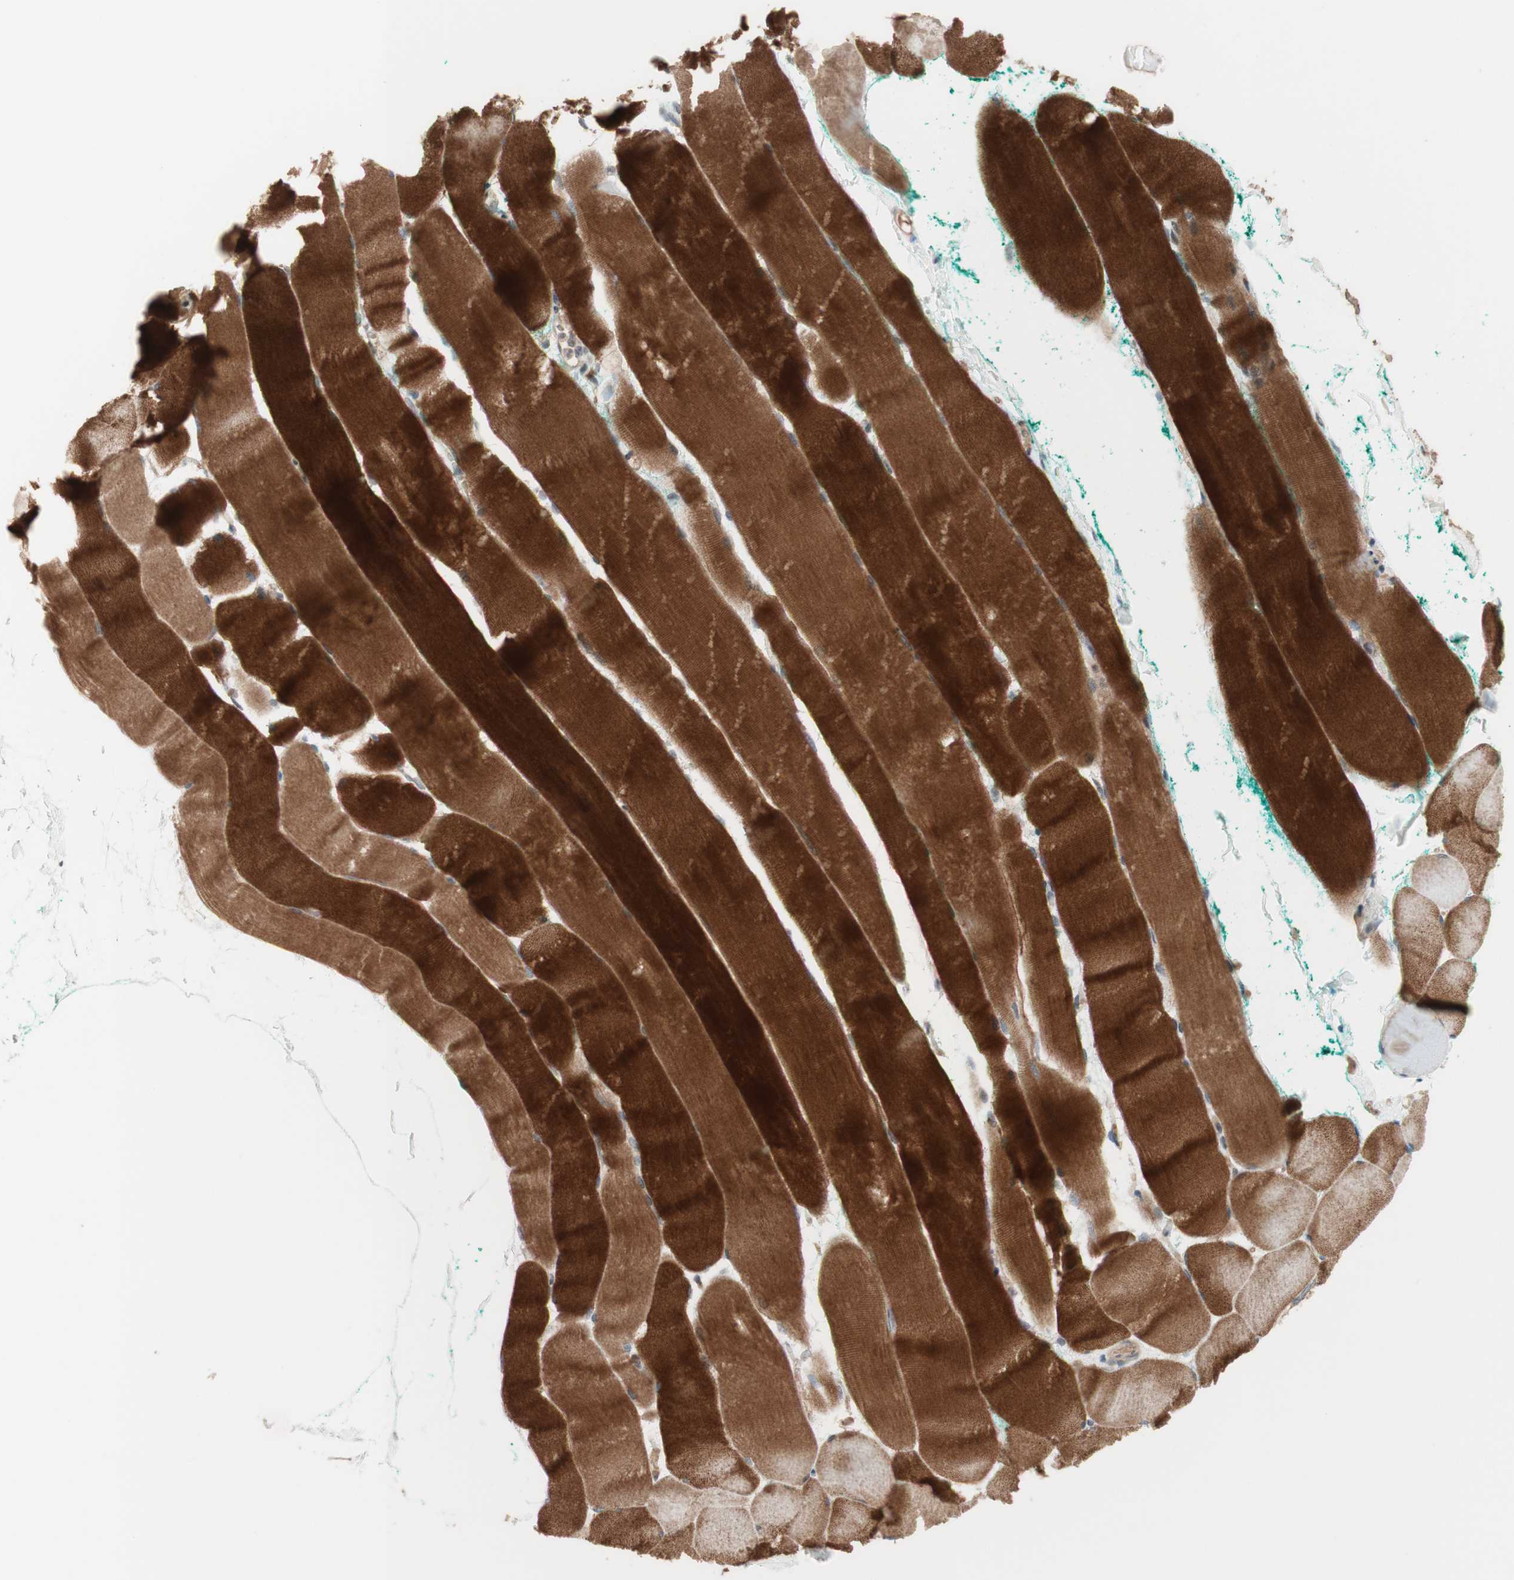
{"staining": {"intensity": "strong", "quantity": ">75%", "location": "cytoplasmic/membranous"}, "tissue": "skeletal muscle", "cell_type": "Myocytes", "image_type": "normal", "snomed": [{"axis": "morphology", "description": "Normal tissue, NOS"}, {"axis": "morphology", "description": "Squamous cell carcinoma, NOS"}, {"axis": "topography", "description": "Skeletal muscle"}], "caption": "Immunohistochemical staining of unremarkable human skeletal muscle shows strong cytoplasmic/membranous protein expression in about >75% of myocytes. Immunohistochemistry (ihc) stains the protein in brown and the nuclei are stained blue.", "gene": "JPH1", "patient": {"sex": "male", "age": 51}}